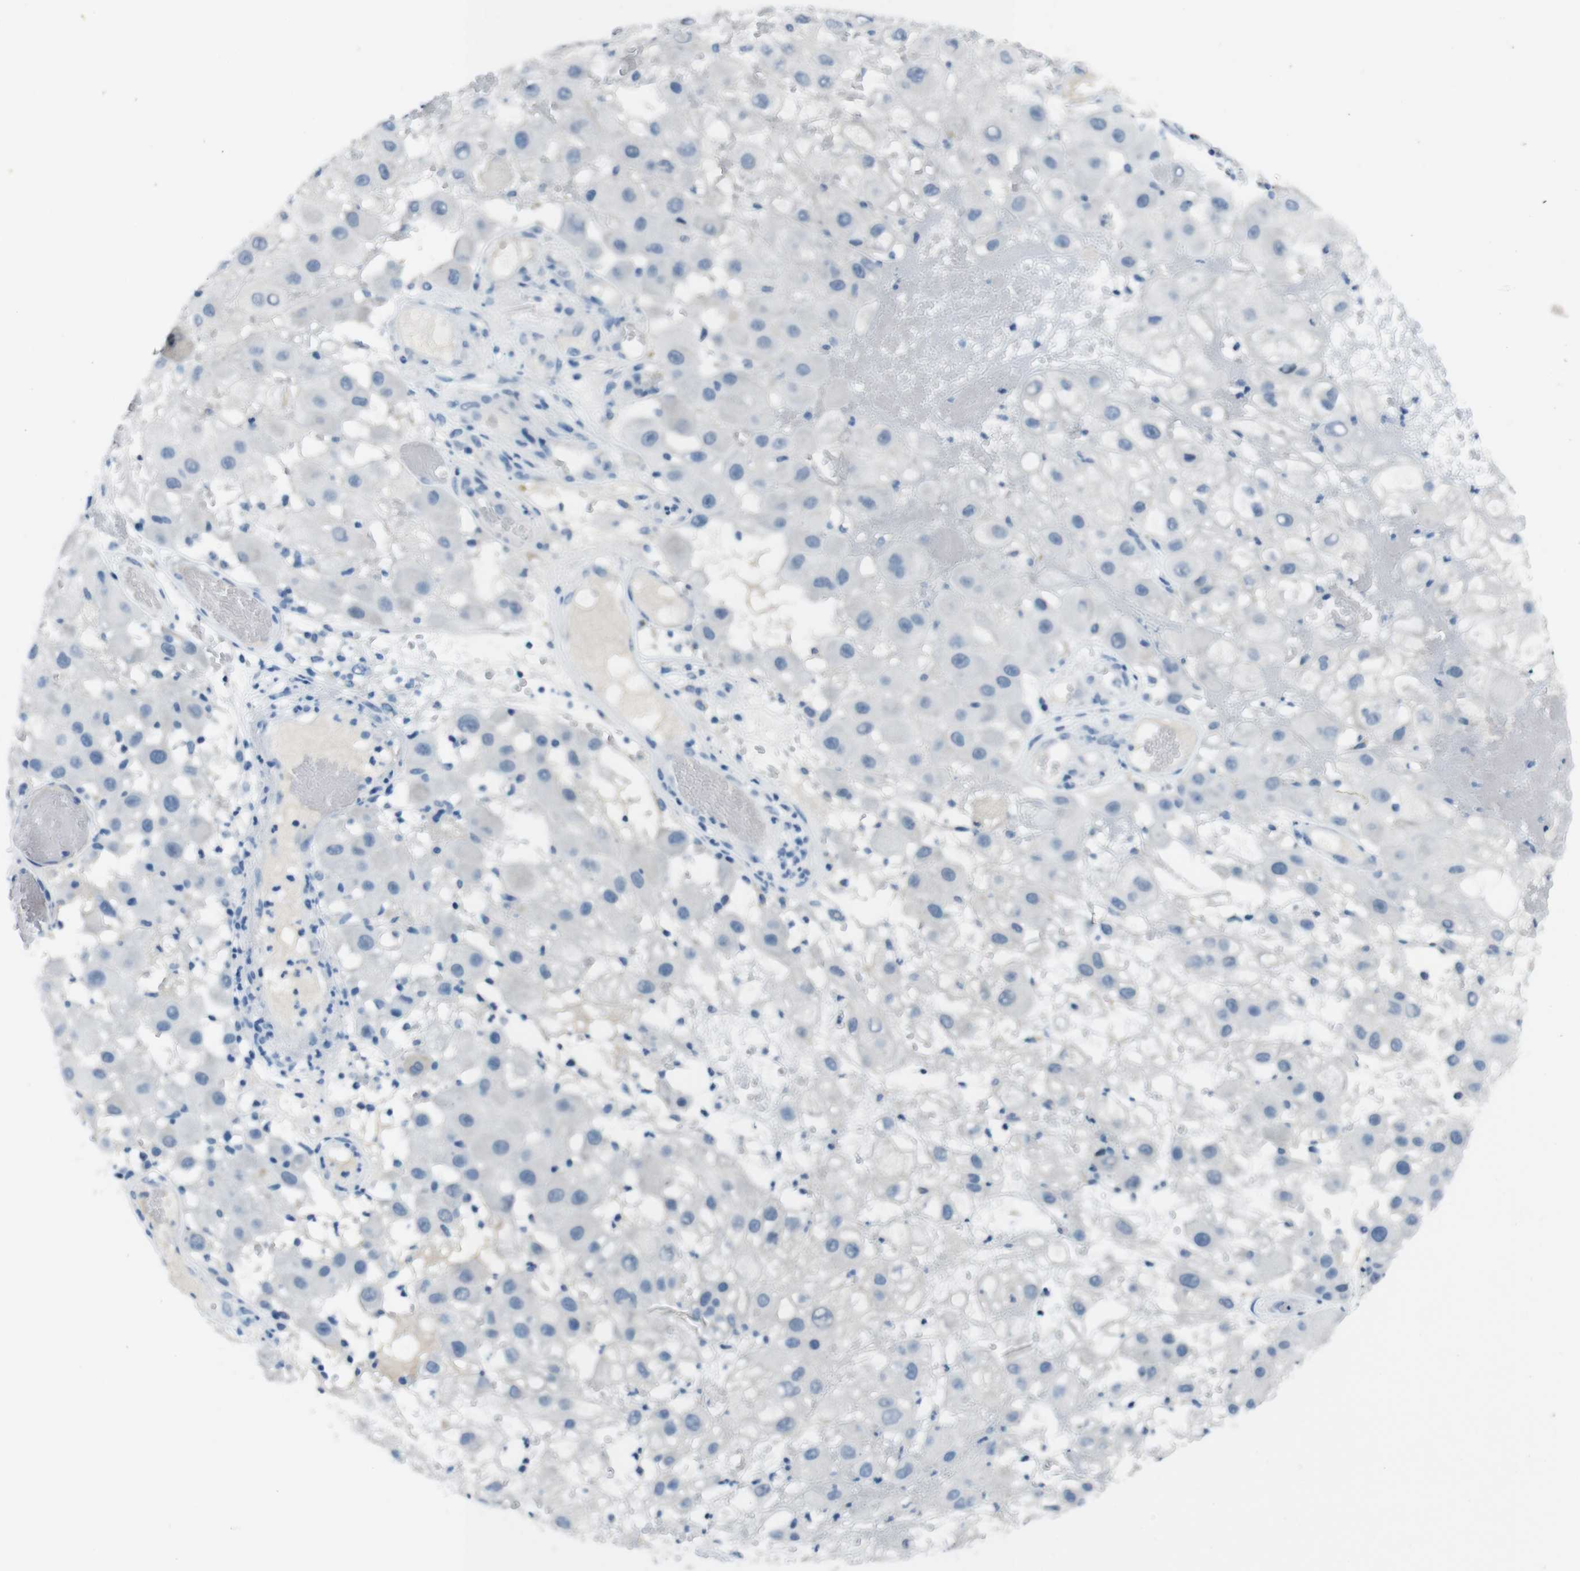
{"staining": {"intensity": "negative", "quantity": "none", "location": "none"}, "tissue": "melanoma", "cell_type": "Tumor cells", "image_type": "cancer", "snomed": [{"axis": "morphology", "description": "Malignant melanoma, NOS"}, {"axis": "topography", "description": "Skin"}], "caption": "Photomicrograph shows no protein expression in tumor cells of melanoma tissue. Nuclei are stained in blue.", "gene": "HRH2", "patient": {"sex": "female", "age": 81}}